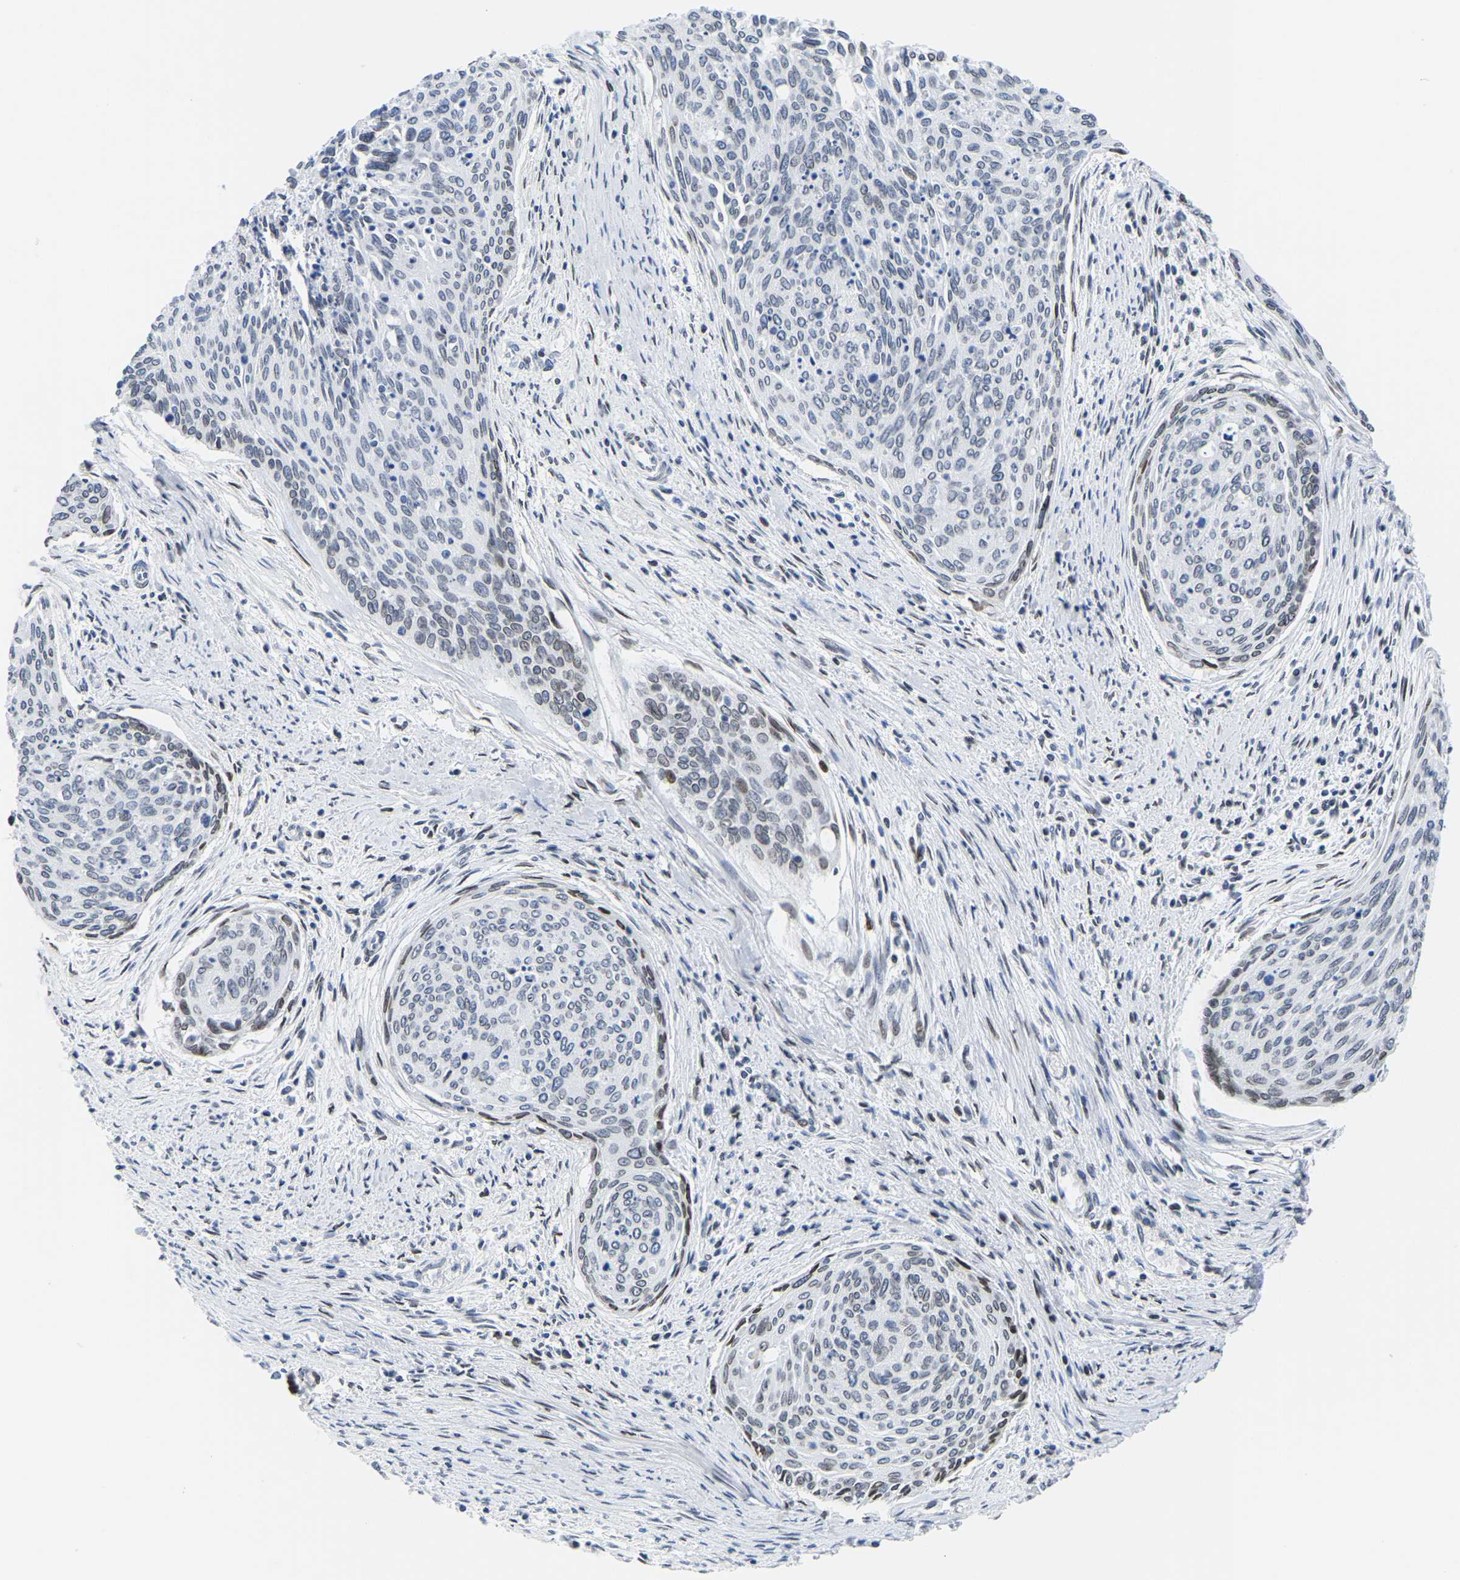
{"staining": {"intensity": "weak", "quantity": "<25%", "location": "nuclear"}, "tissue": "cervical cancer", "cell_type": "Tumor cells", "image_type": "cancer", "snomed": [{"axis": "morphology", "description": "Squamous cell carcinoma, NOS"}, {"axis": "topography", "description": "Cervix"}], "caption": "IHC image of neoplastic tissue: cervical squamous cell carcinoma stained with DAB (3,3'-diaminobenzidine) demonstrates no significant protein staining in tumor cells.", "gene": "UPK3A", "patient": {"sex": "female", "age": 55}}